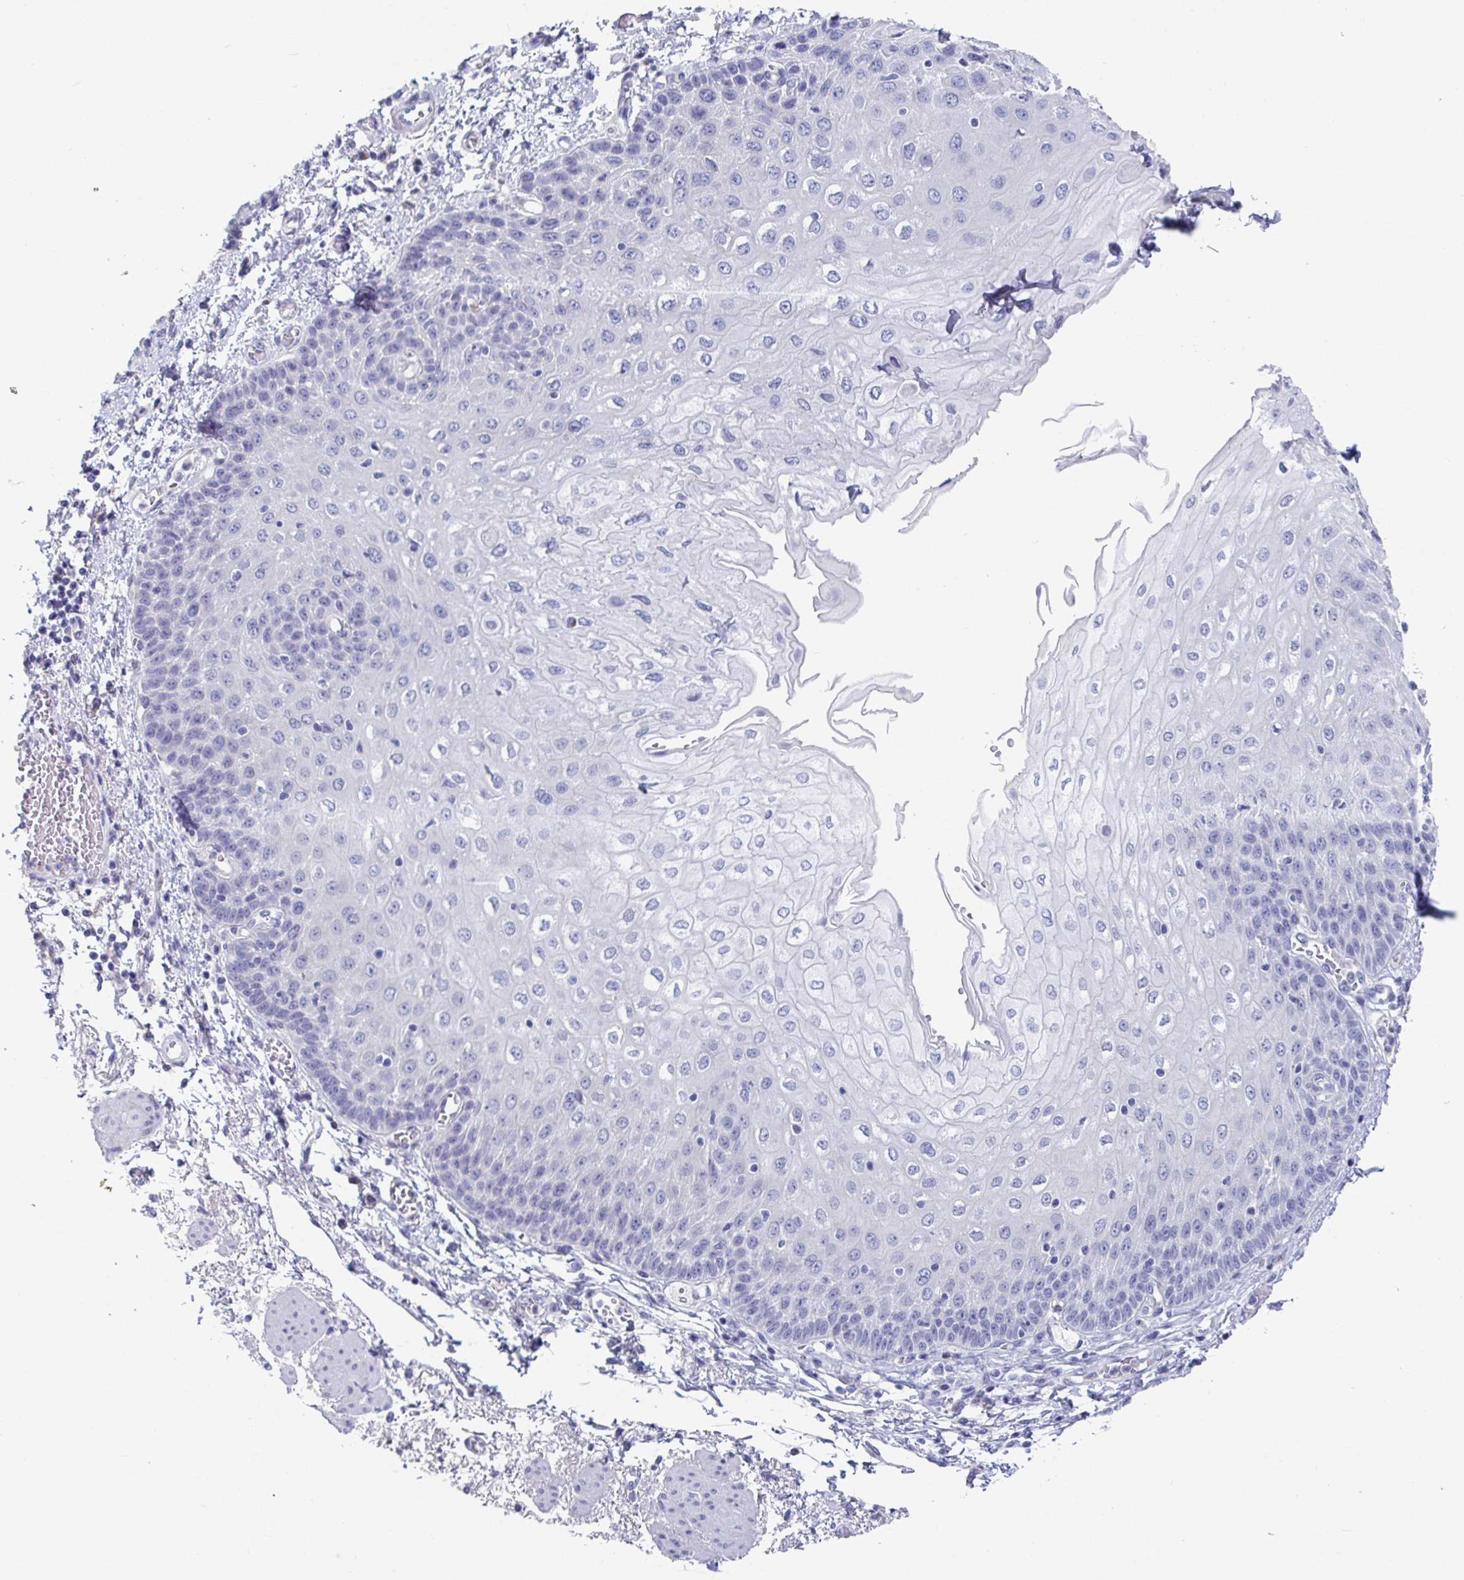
{"staining": {"intensity": "negative", "quantity": "none", "location": "none"}, "tissue": "esophagus", "cell_type": "Squamous epithelial cells", "image_type": "normal", "snomed": [{"axis": "morphology", "description": "Normal tissue, NOS"}, {"axis": "morphology", "description": "Adenocarcinoma, NOS"}, {"axis": "topography", "description": "Esophagus"}], "caption": "DAB (3,3'-diaminobenzidine) immunohistochemical staining of normal esophagus demonstrates no significant expression in squamous epithelial cells. (DAB IHC, high magnification).", "gene": "TAS2R39", "patient": {"sex": "male", "age": 81}}